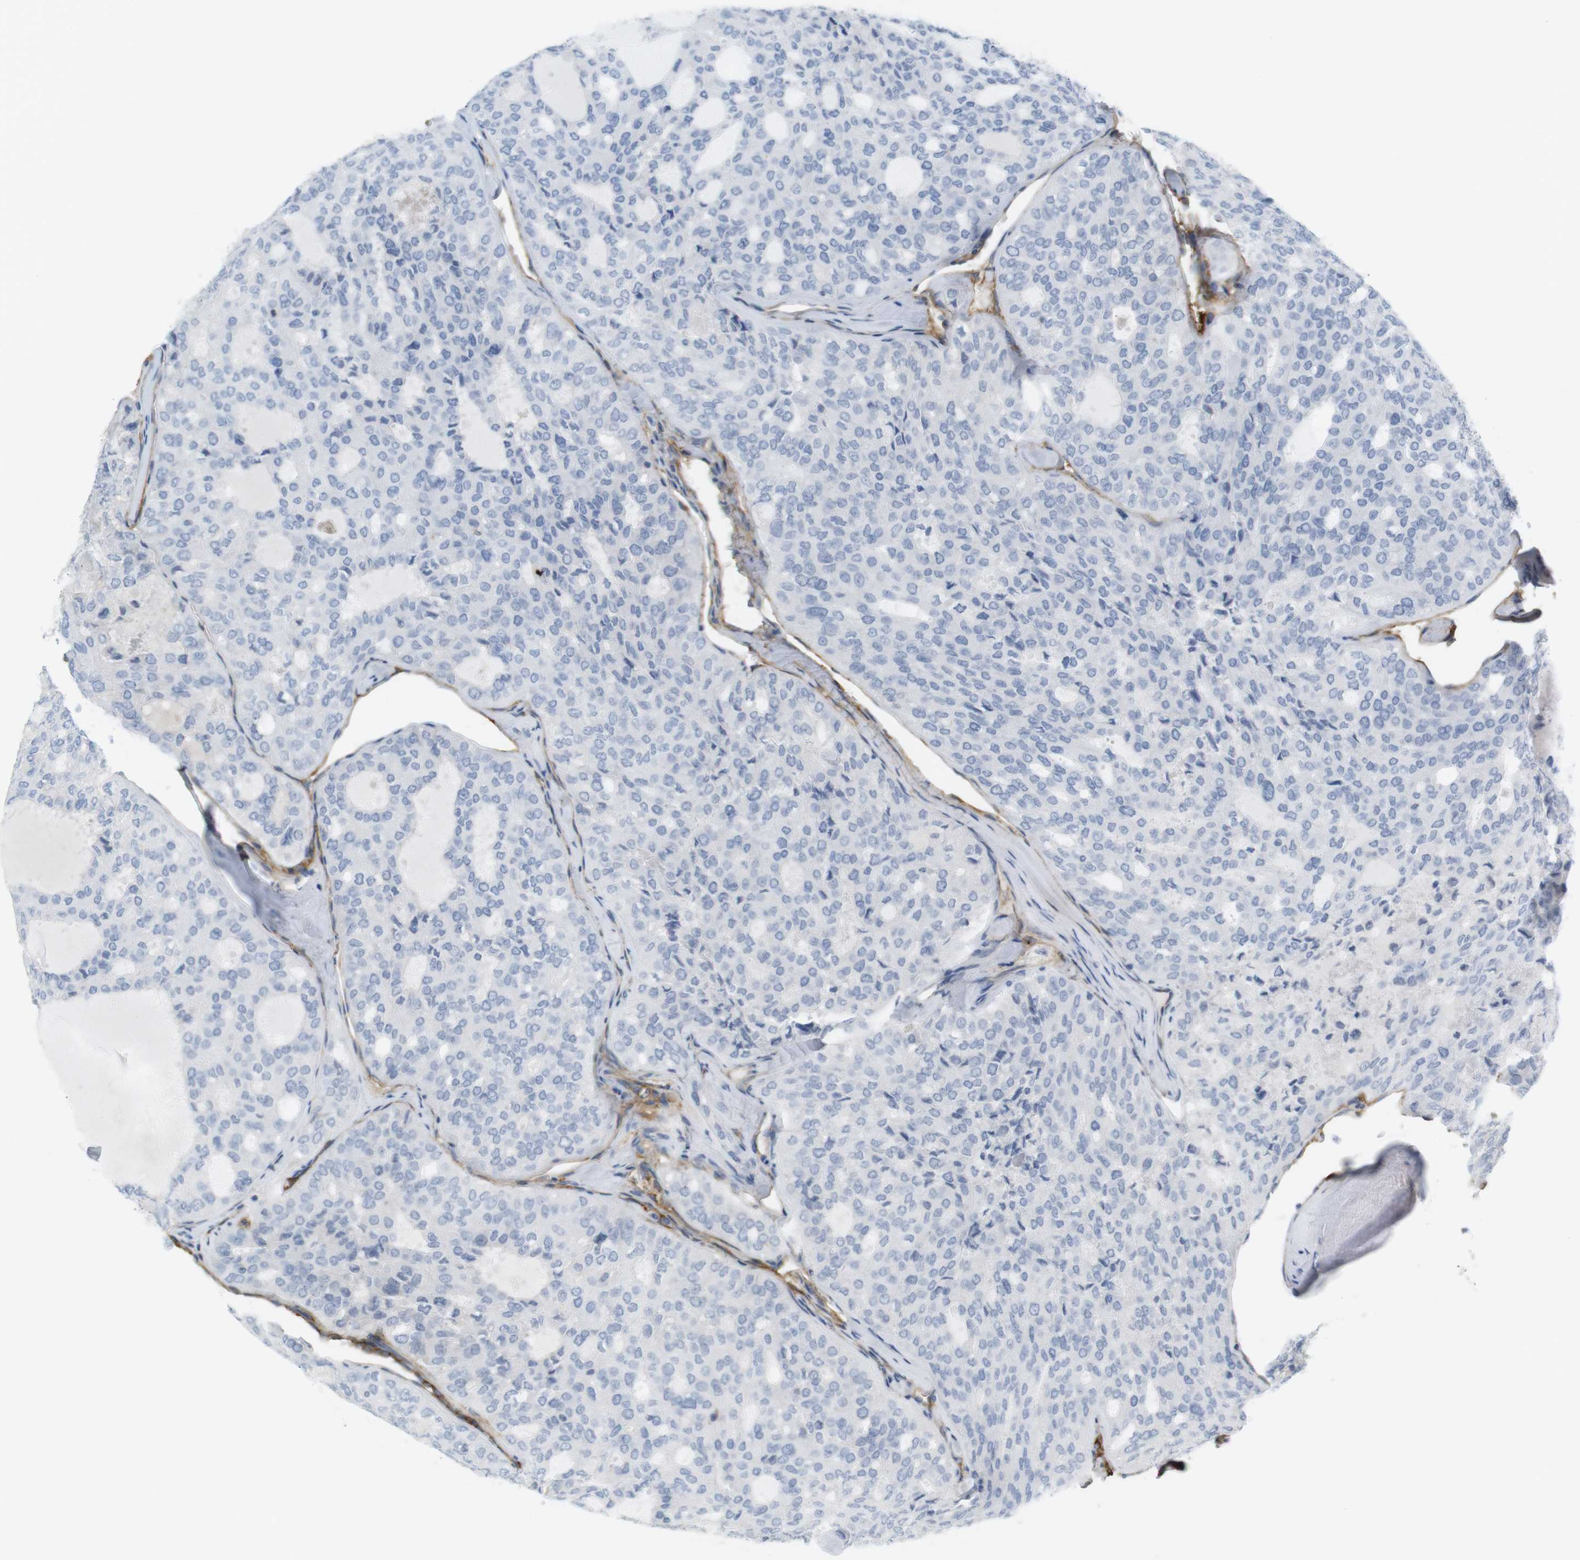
{"staining": {"intensity": "negative", "quantity": "none", "location": "none"}, "tissue": "thyroid cancer", "cell_type": "Tumor cells", "image_type": "cancer", "snomed": [{"axis": "morphology", "description": "Follicular adenoma carcinoma, NOS"}, {"axis": "topography", "description": "Thyroid gland"}], "caption": "Follicular adenoma carcinoma (thyroid) was stained to show a protein in brown. There is no significant staining in tumor cells.", "gene": "F2R", "patient": {"sex": "male", "age": 75}}